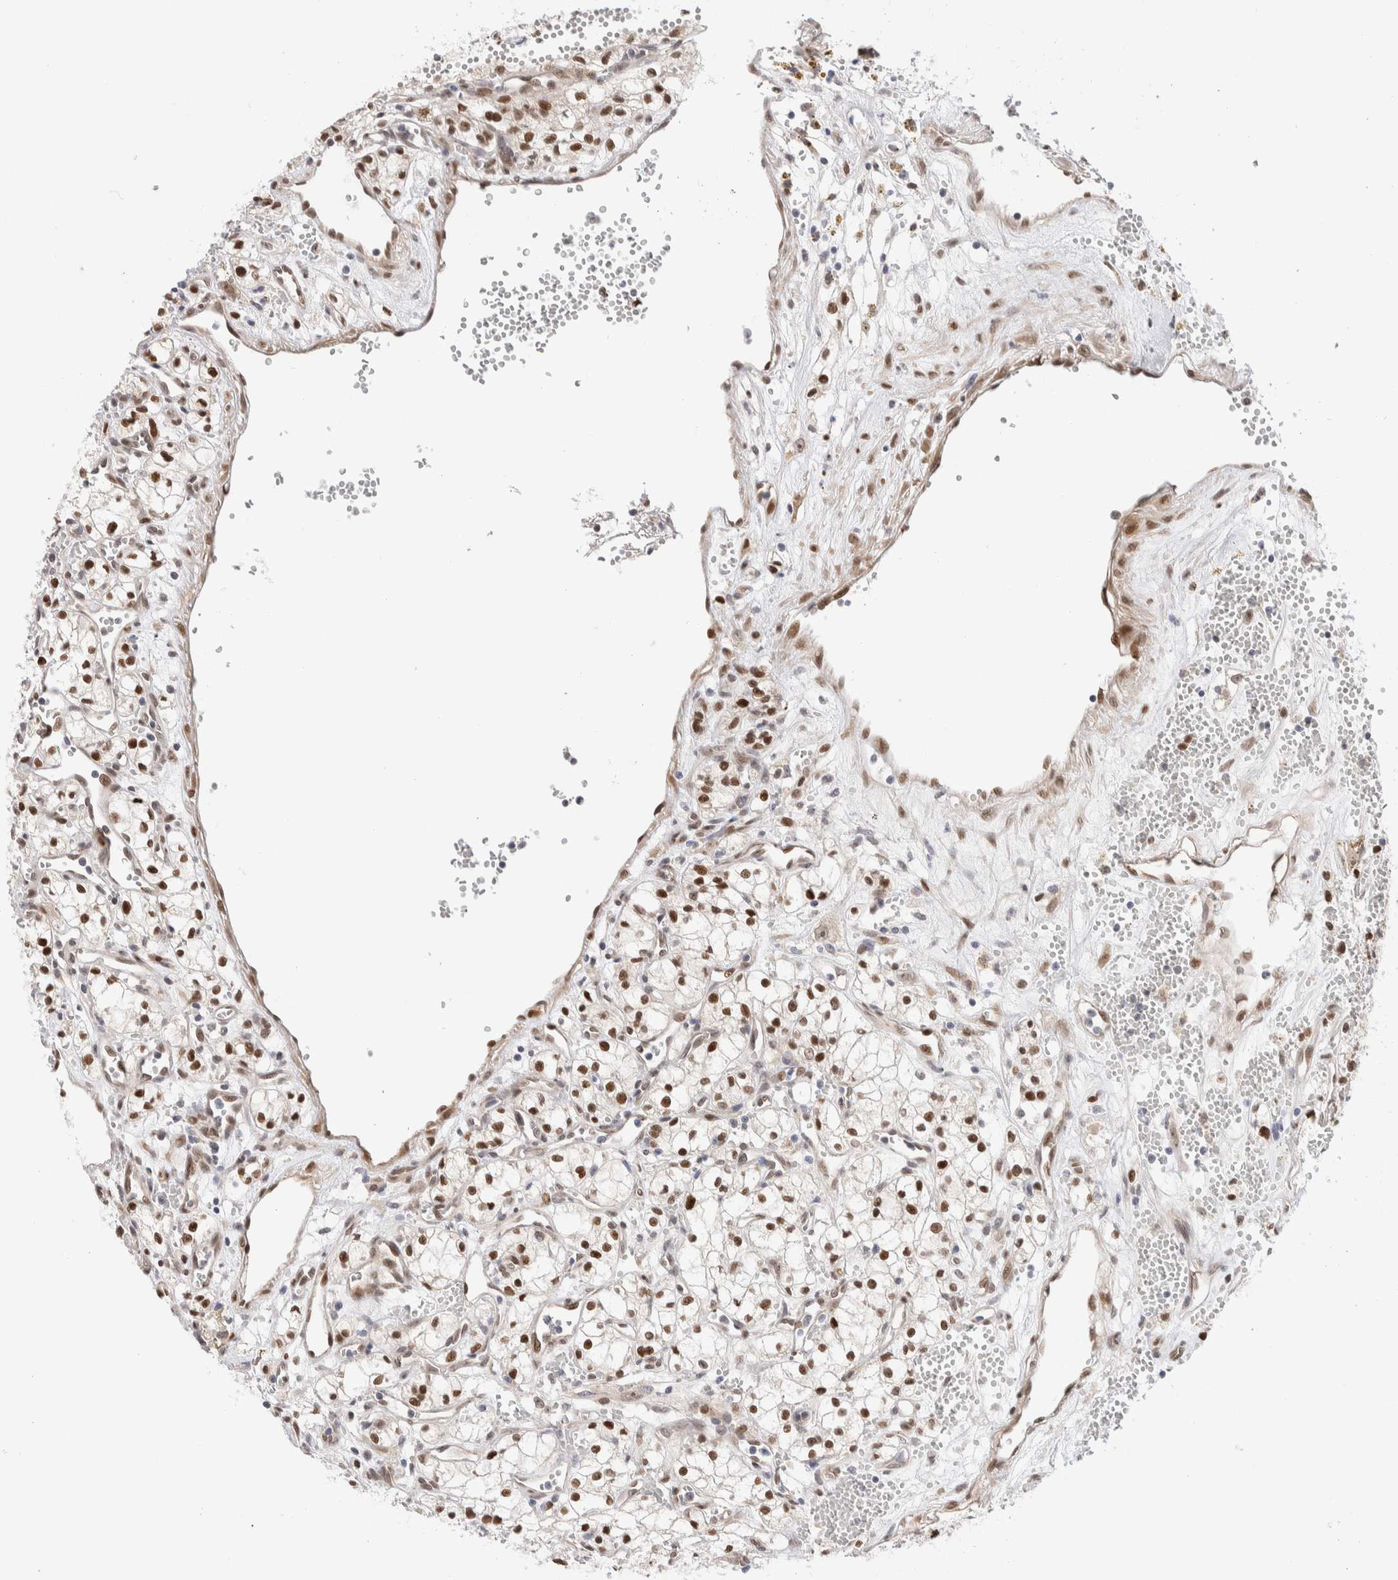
{"staining": {"intensity": "moderate", "quantity": ">75%", "location": "nuclear"}, "tissue": "renal cancer", "cell_type": "Tumor cells", "image_type": "cancer", "snomed": [{"axis": "morphology", "description": "Adenocarcinoma, NOS"}, {"axis": "topography", "description": "Kidney"}], "caption": "Immunohistochemical staining of human renal cancer demonstrates medium levels of moderate nuclear protein positivity in approximately >75% of tumor cells.", "gene": "NSMAF", "patient": {"sex": "male", "age": 59}}